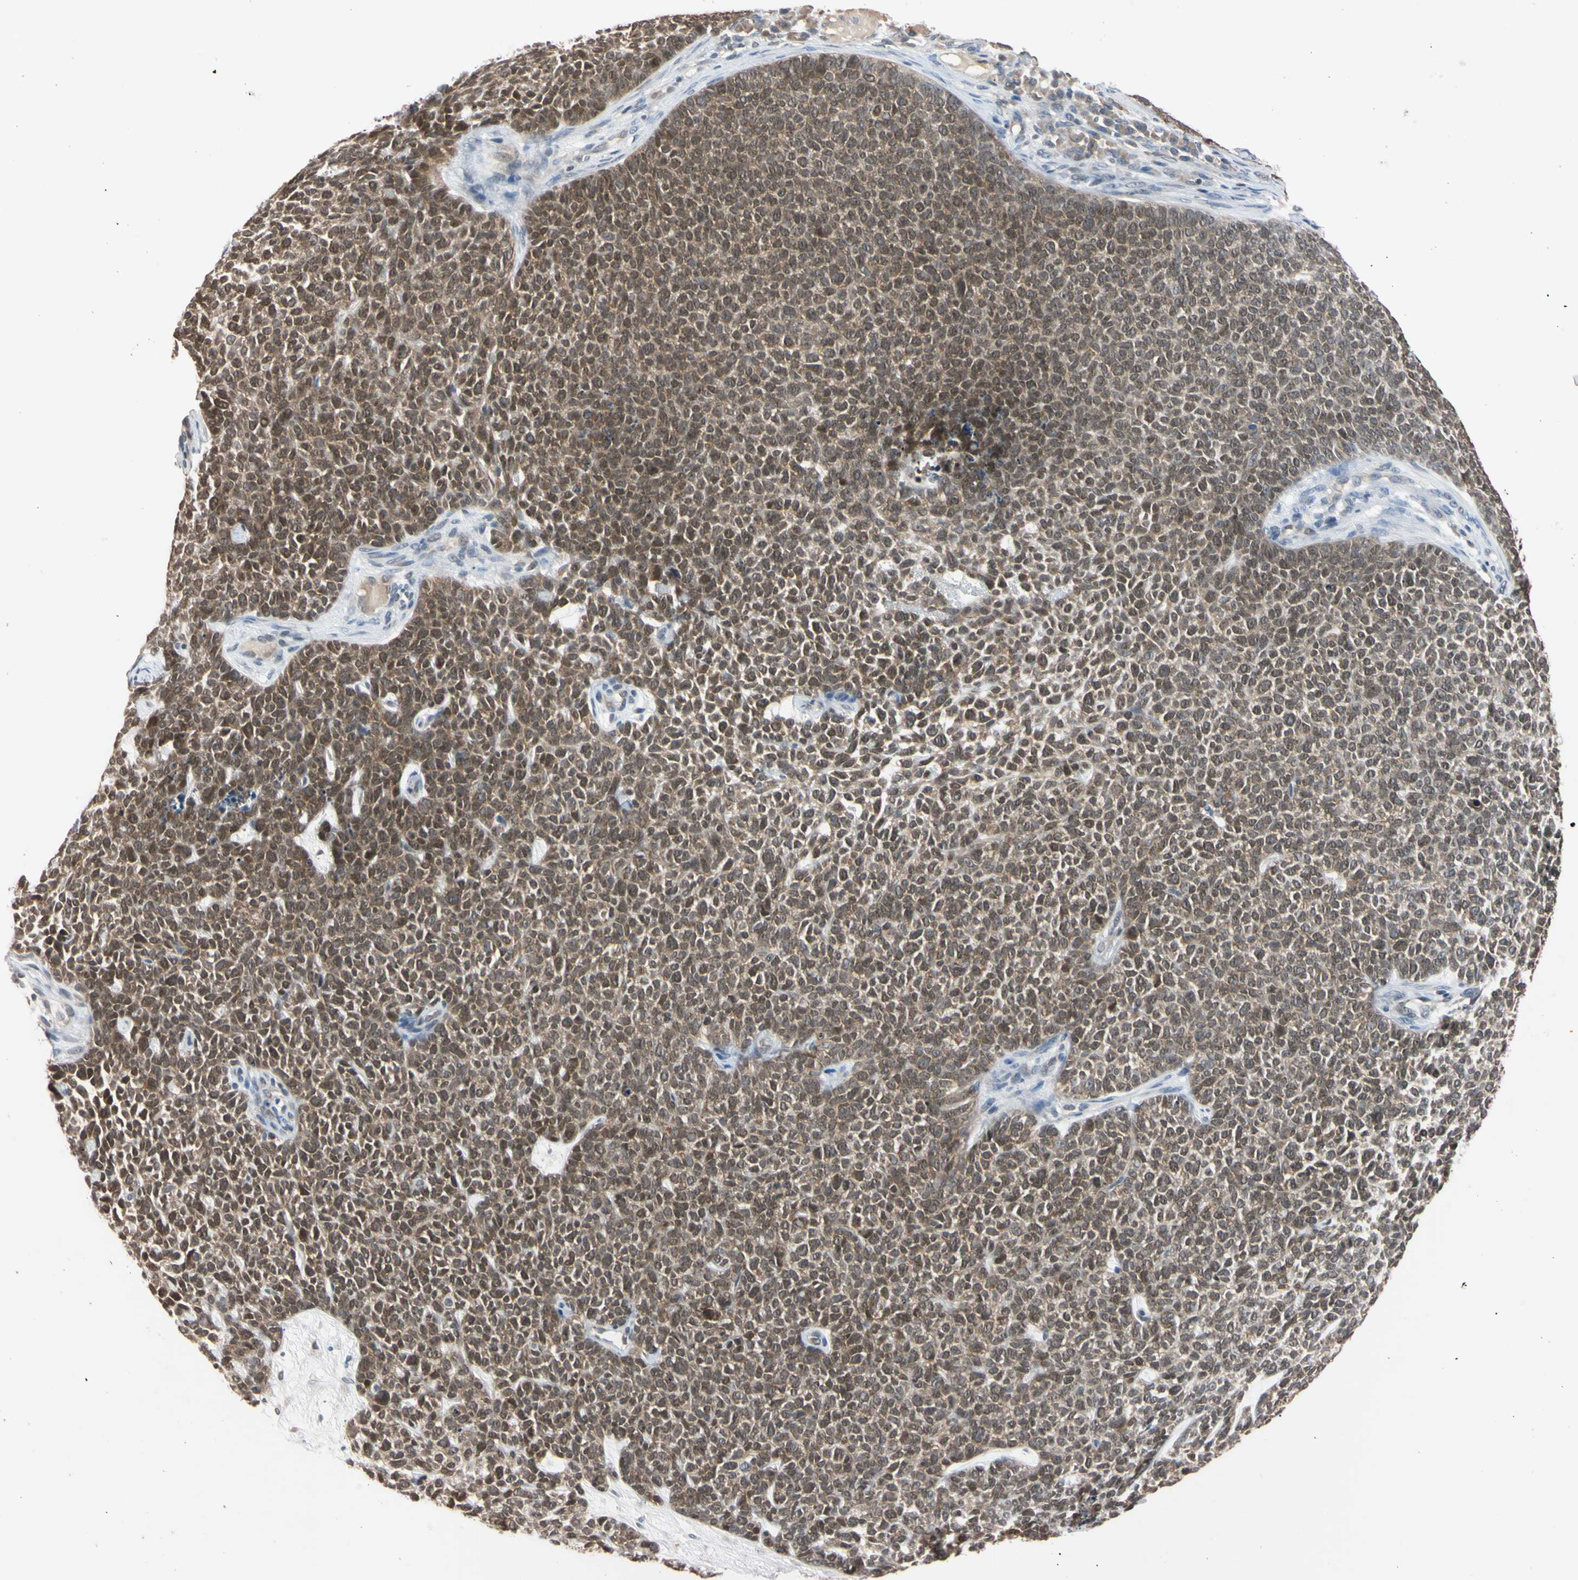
{"staining": {"intensity": "weak", "quantity": ">75%", "location": "cytoplasmic/membranous,nuclear"}, "tissue": "skin cancer", "cell_type": "Tumor cells", "image_type": "cancer", "snomed": [{"axis": "morphology", "description": "Basal cell carcinoma"}, {"axis": "topography", "description": "Skin"}], "caption": "Basal cell carcinoma (skin) stained for a protein (brown) reveals weak cytoplasmic/membranous and nuclear positive positivity in about >75% of tumor cells.", "gene": "UBE2I", "patient": {"sex": "female", "age": 84}}